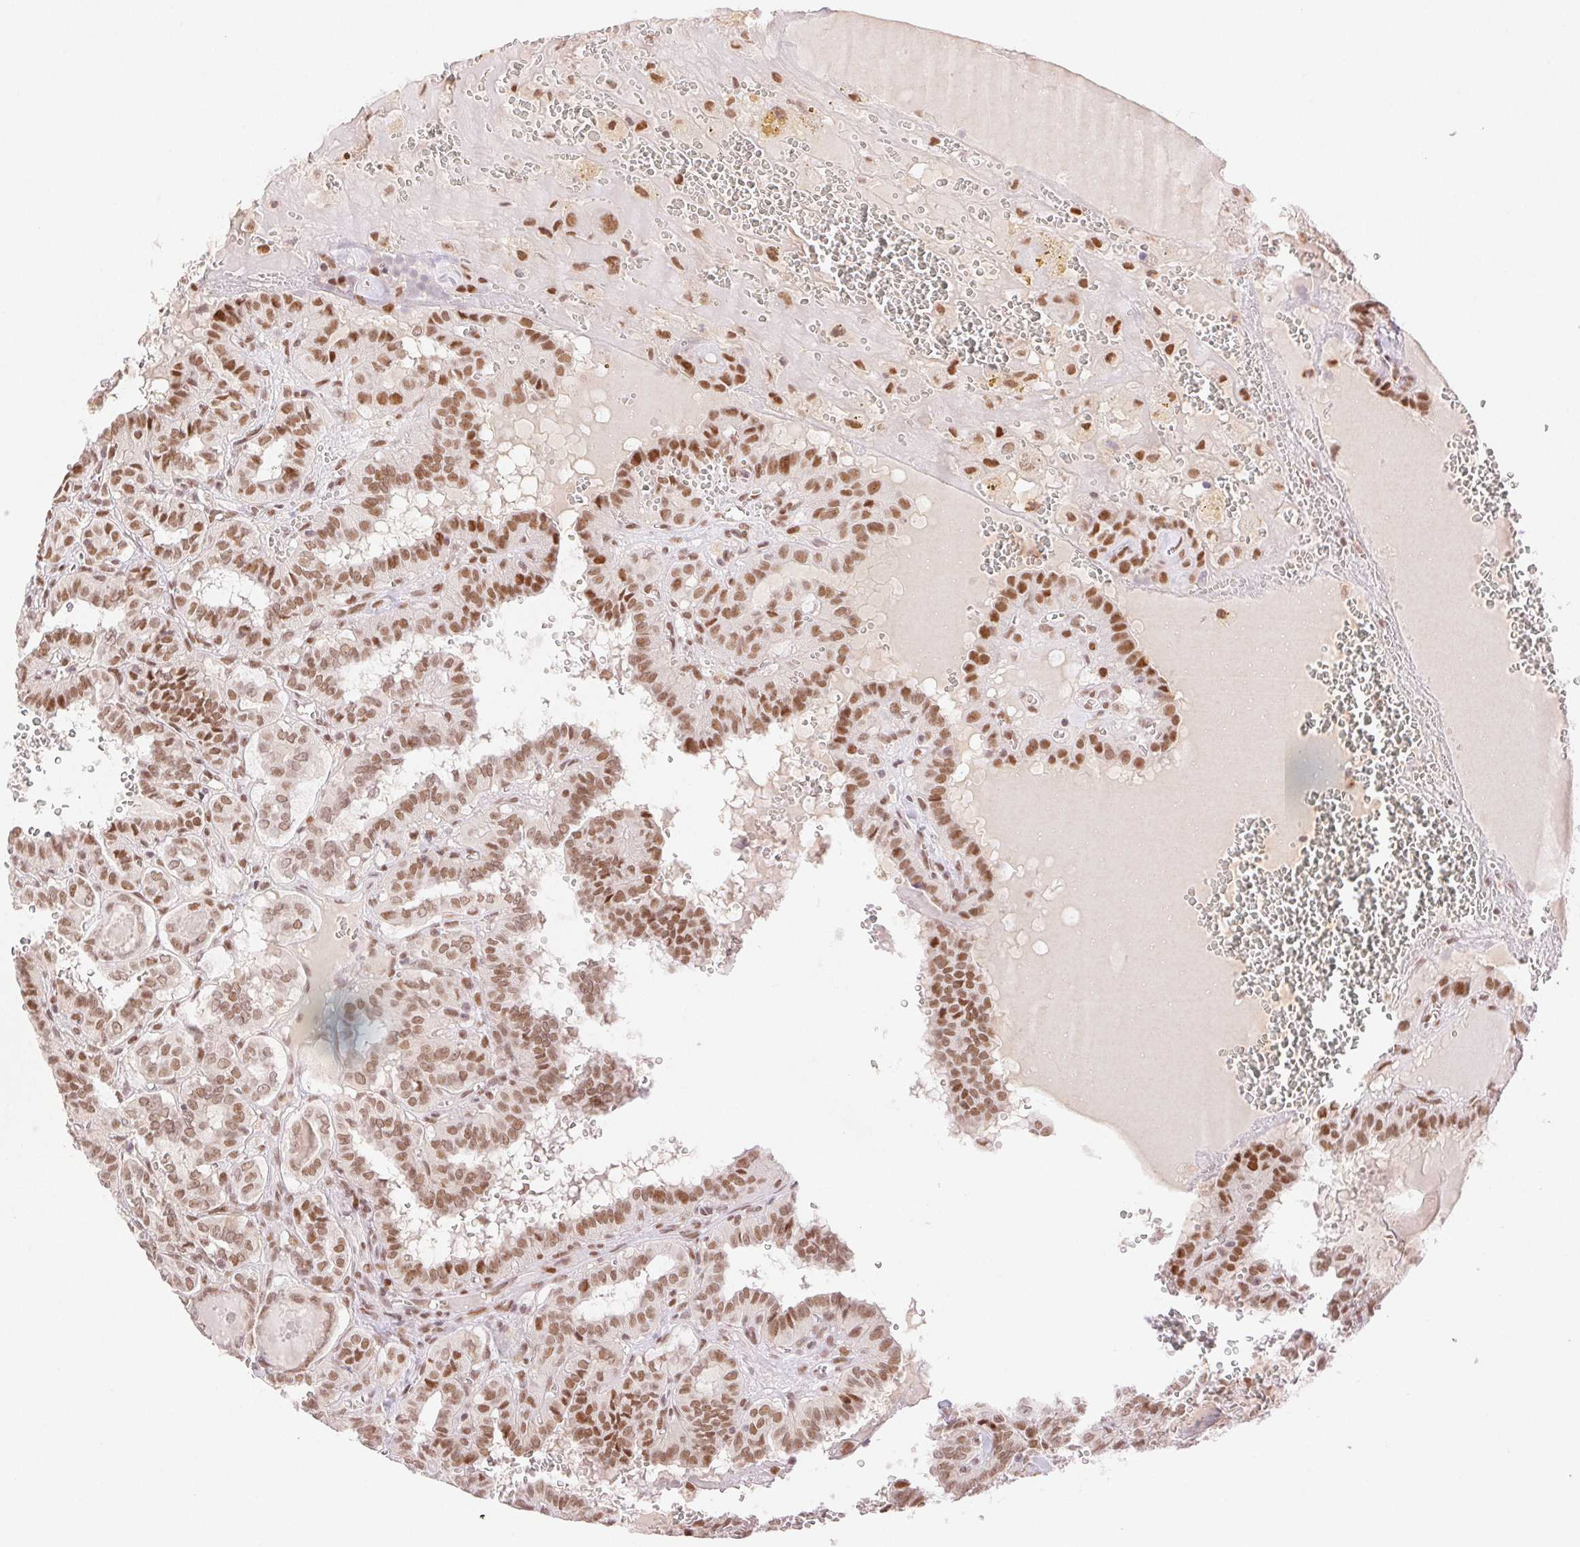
{"staining": {"intensity": "moderate", "quantity": ">75%", "location": "nuclear"}, "tissue": "thyroid cancer", "cell_type": "Tumor cells", "image_type": "cancer", "snomed": [{"axis": "morphology", "description": "Papillary adenocarcinoma, NOS"}, {"axis": "topography", "description": "Thyroid gland"}], "caption": "Moderate nuclear protein positivity is identified in about >75% of tumor cells in thyroid cancer (papillary adenocarcinoma).", "gene": "H2AZ2", "patient": {"sex": "female", "age": 21}}